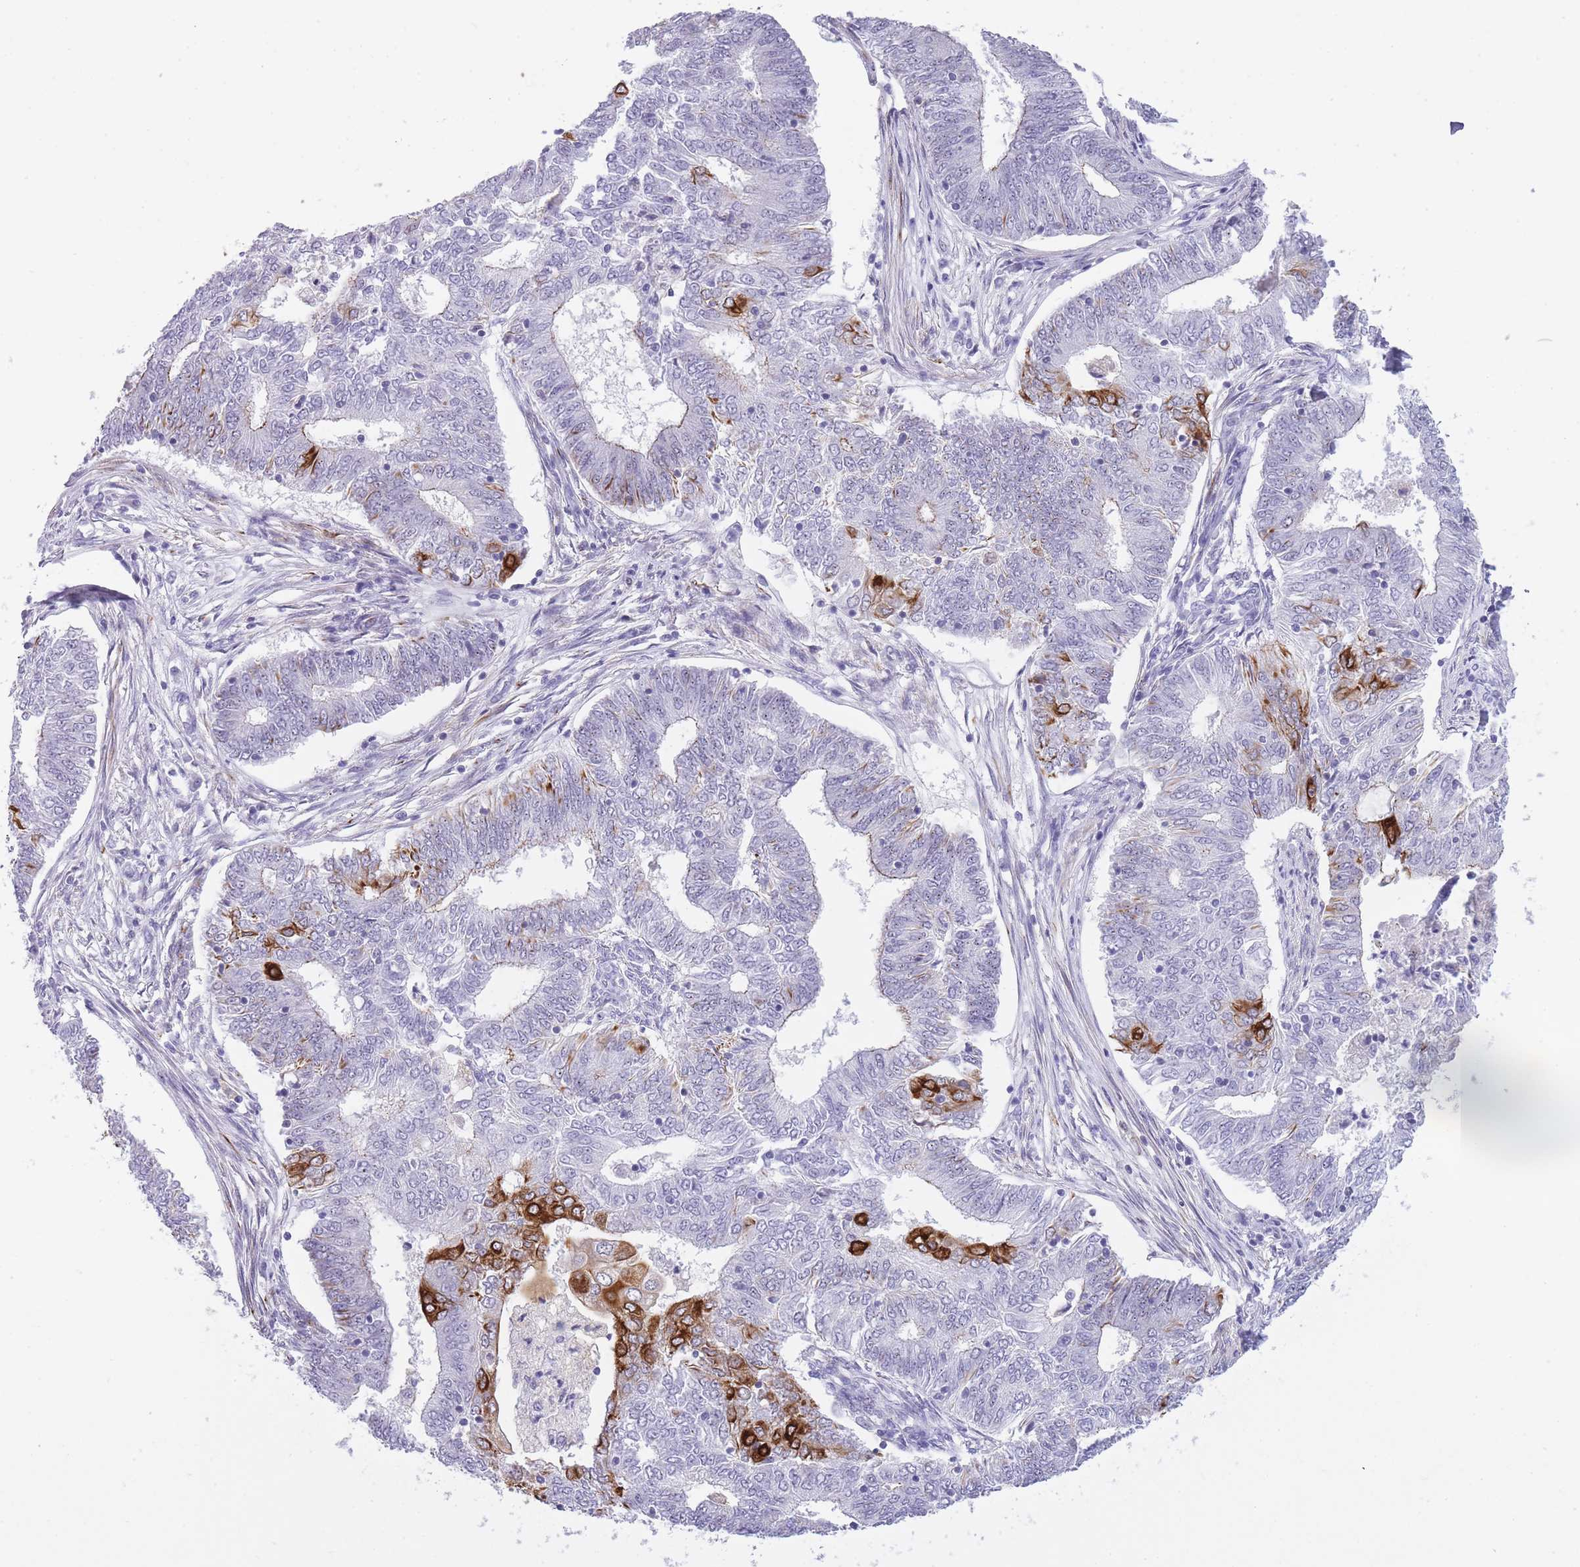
{"staining": {"intensity": "strong", "quantity": "<25%", "location": "cytoplasmic/membranous"}, "tissue": "endometrial cancer", "cell_type": "Tumor cells", "image_type": "cancer", "snomed": [{"axis": "morphology", "description": "Adenocarcinoma, NOS"}, {"axis": "topography", "description": "Endometrium"}], "caption": "Protein expression analysis of endometrial cancer (adenocarcinoma) reveals strong cytoplasmic/membranous staining in approximately <25% of tumor cells.", "gene": "RADX", "patient": {"sex": "female", "age": 62}}